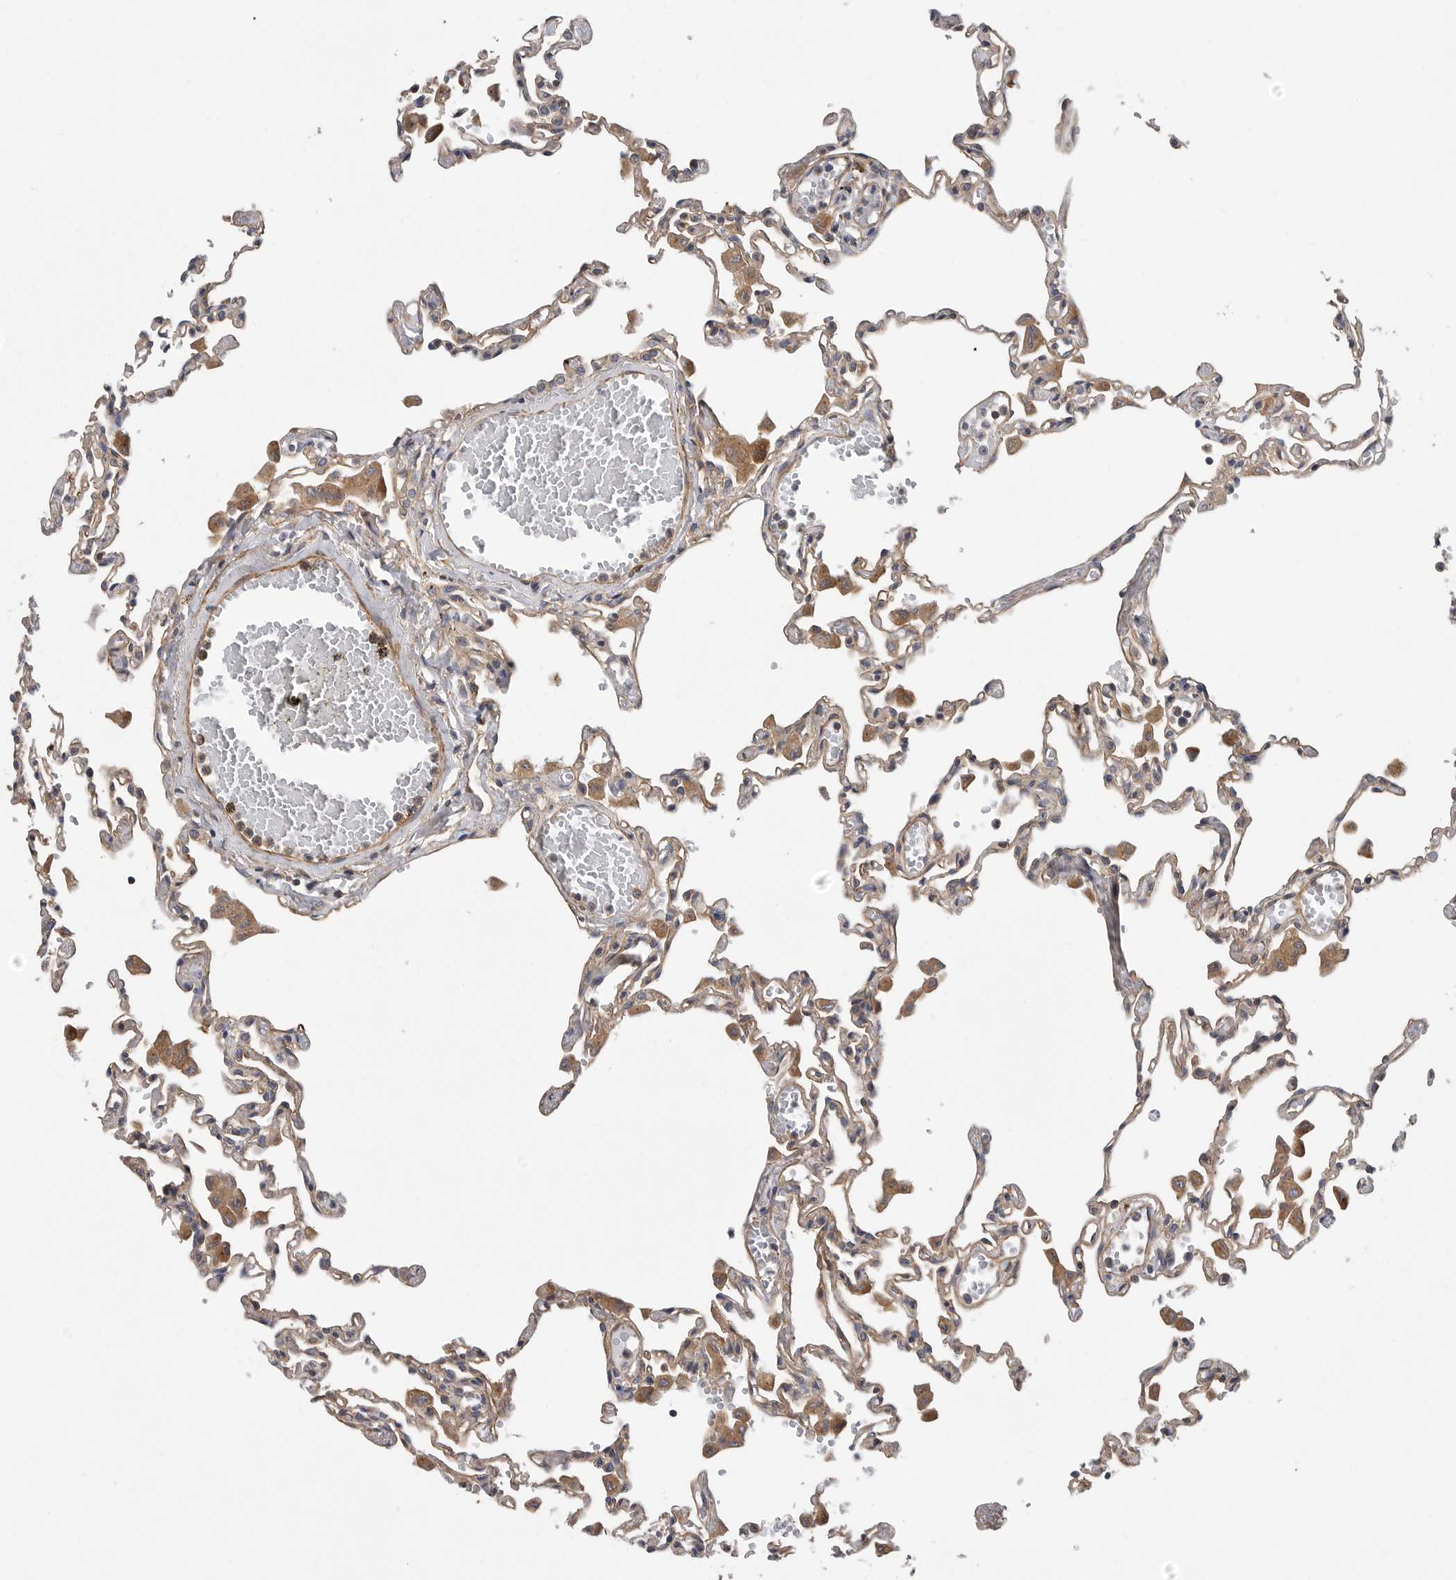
{"staining": {"intensity": "weak", "quantity": ">75%", "location": "cytoplasmic/membranous"}, "tissue": "lung", "cell_type": "Alveolar cells", "image_type": "normal", "snomed": [{"axis": "morphology", "description": "Normal tissue, NOS"}, {"axis": "topography", "description": "Bronchus"}, {"axis": "topography", "description": "Lung"}], "caption": "This image exhibits immunohistochemistry (IHC) staining of normal human lung, with low weak cytoplasmic/membranous positivity in approximately >75% of alveolar cells.", "gene": "OXR1", "patient": {"sex": "female", "age": 49}}